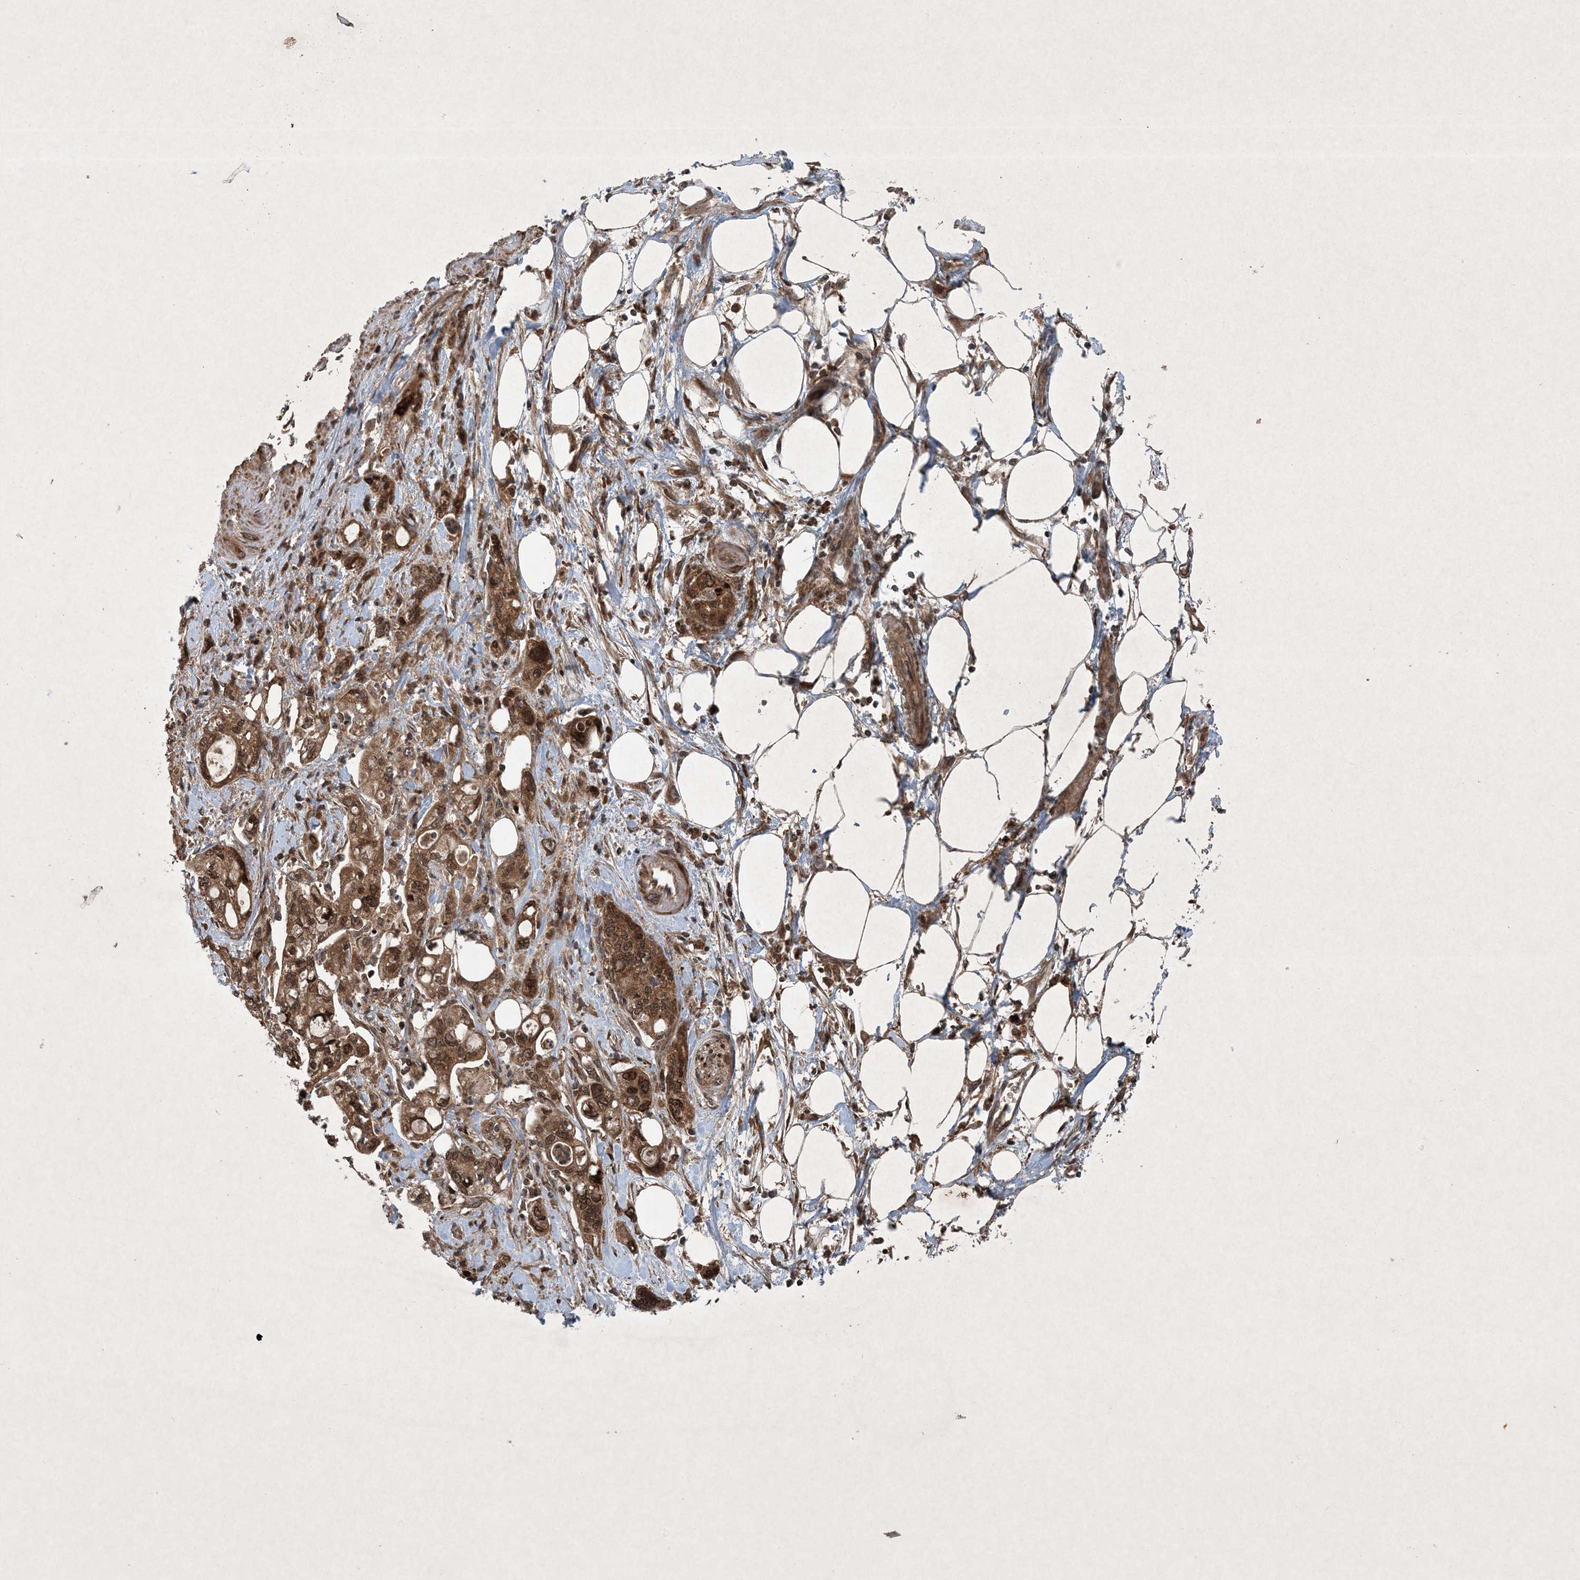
{"staining": {"intensity": "strong", "quantity": ">75%", "location": "cytoplasmic/membranous,nuclear"}, "tissue": "pancreatic cancer", "cell_type": "Tumor cells", "image_type": "cancer", "snomed": [{"axis": "morphology", "description": "Adenocarcinoma, NOS"}, {"axis": "topography", "description": "Pancreas"}], "caption": "This micrograph shows adenocarcinoma (pancreatic) stained with IHC to label a protein in brown. The cytoplasmic/membranous and nuclear of tumor cells show strong positivity for the protein. Nuclei are counter-stained blue.", "gene": "GNG5", "patient": {"sex": "male", "age": 70}}